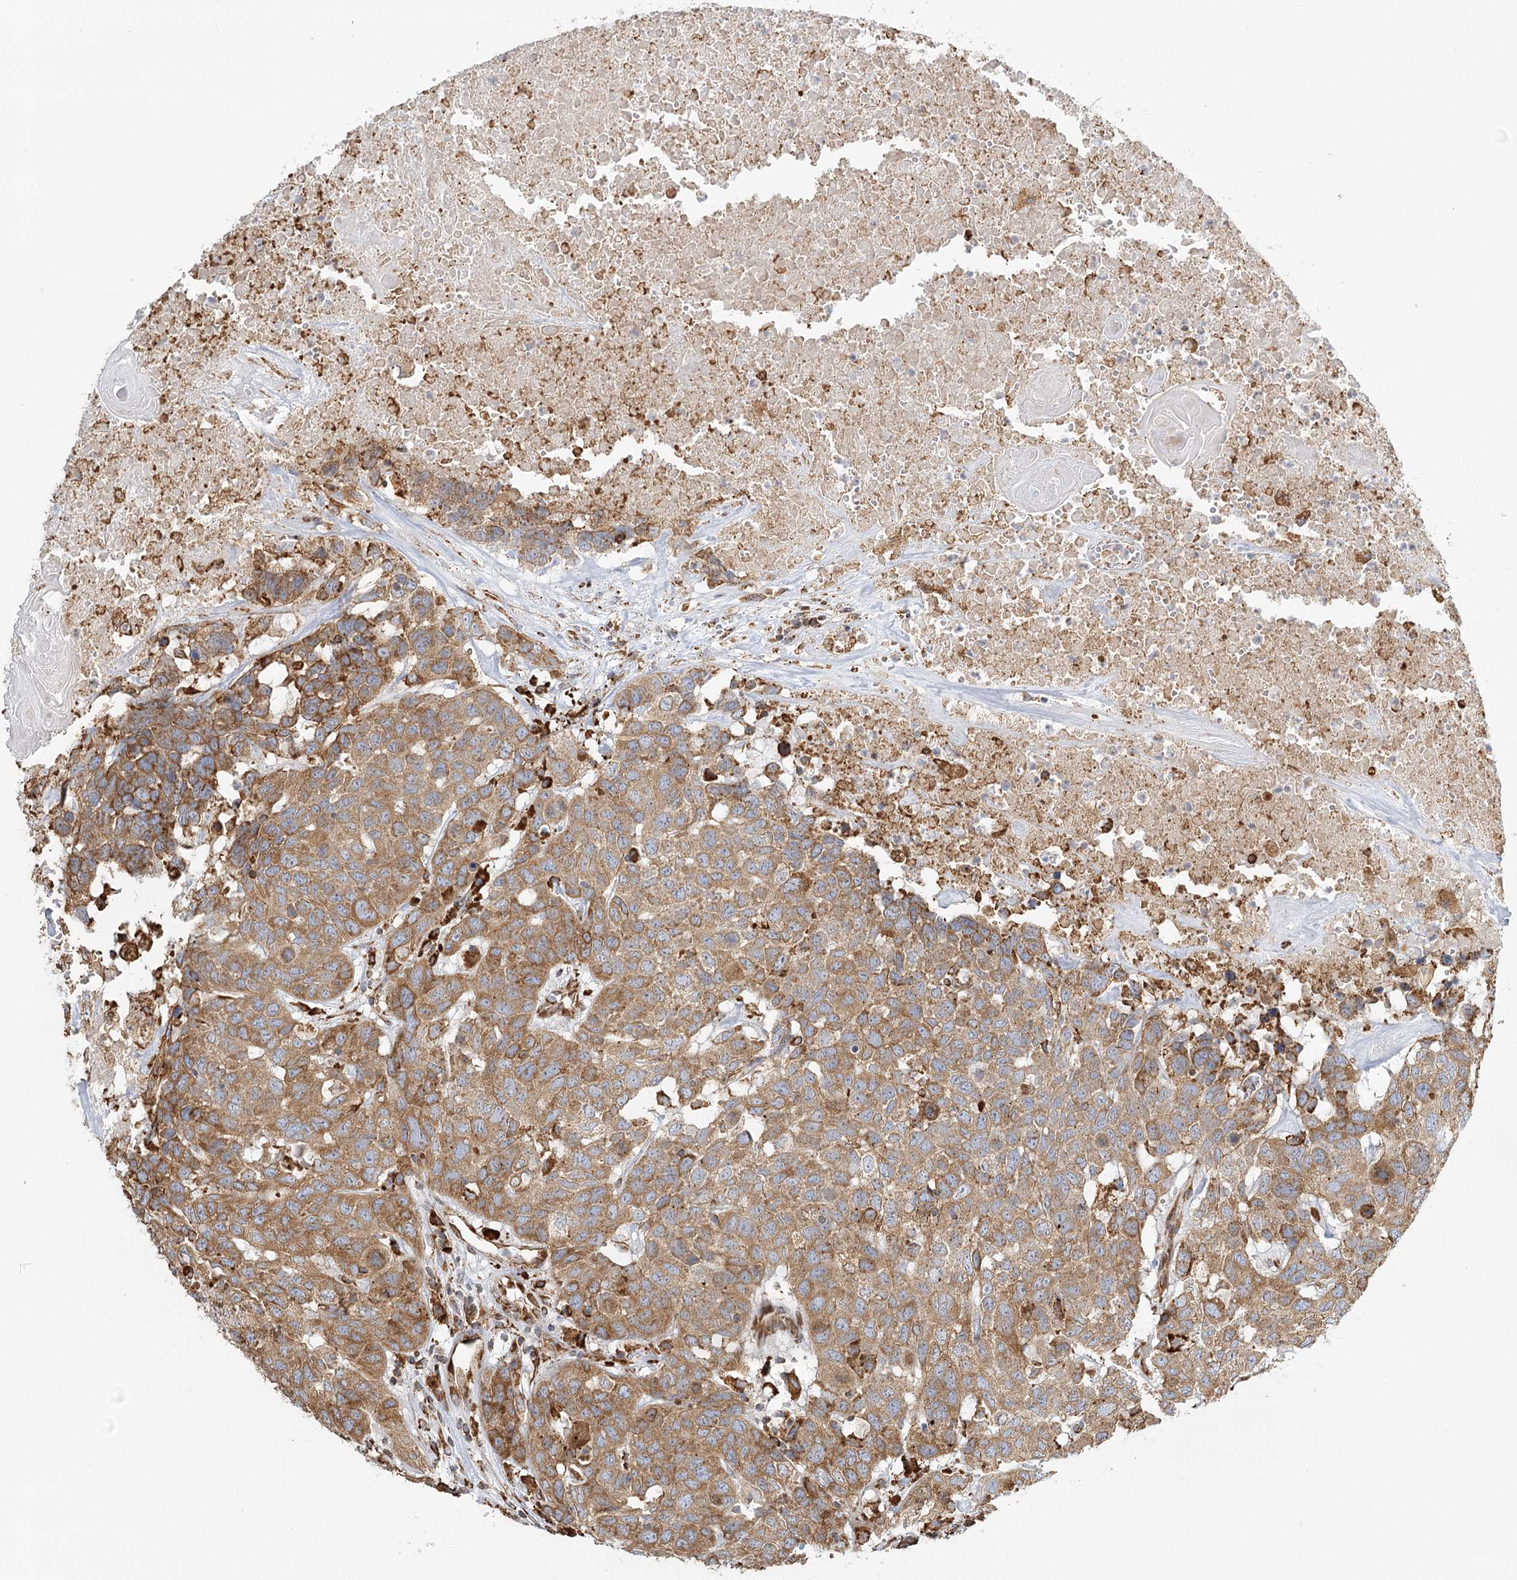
{"staining": {"intensity": "moderate", "quantity": ">75%", "location": "cytoplasmic/membranous"}, "tissue": "head and neck cancer", "cell_type": "Tumor cells", "image_type": "cancer", "snomed": [{"axis": "morphology", "description": "Squamous cell carcinoma, NOS"}, {"axis": "topography", "description": "Head-Neck"}], "caption": "Immunohistochemistry (DAB) staining of head and neck squamous cell carcinoma exhibits moderate cytoplasmic/membranous protein expression in about >75% of tumor cells.", "gene": "TAS1R1", "patient": {"sex": "male", "age": 66}}